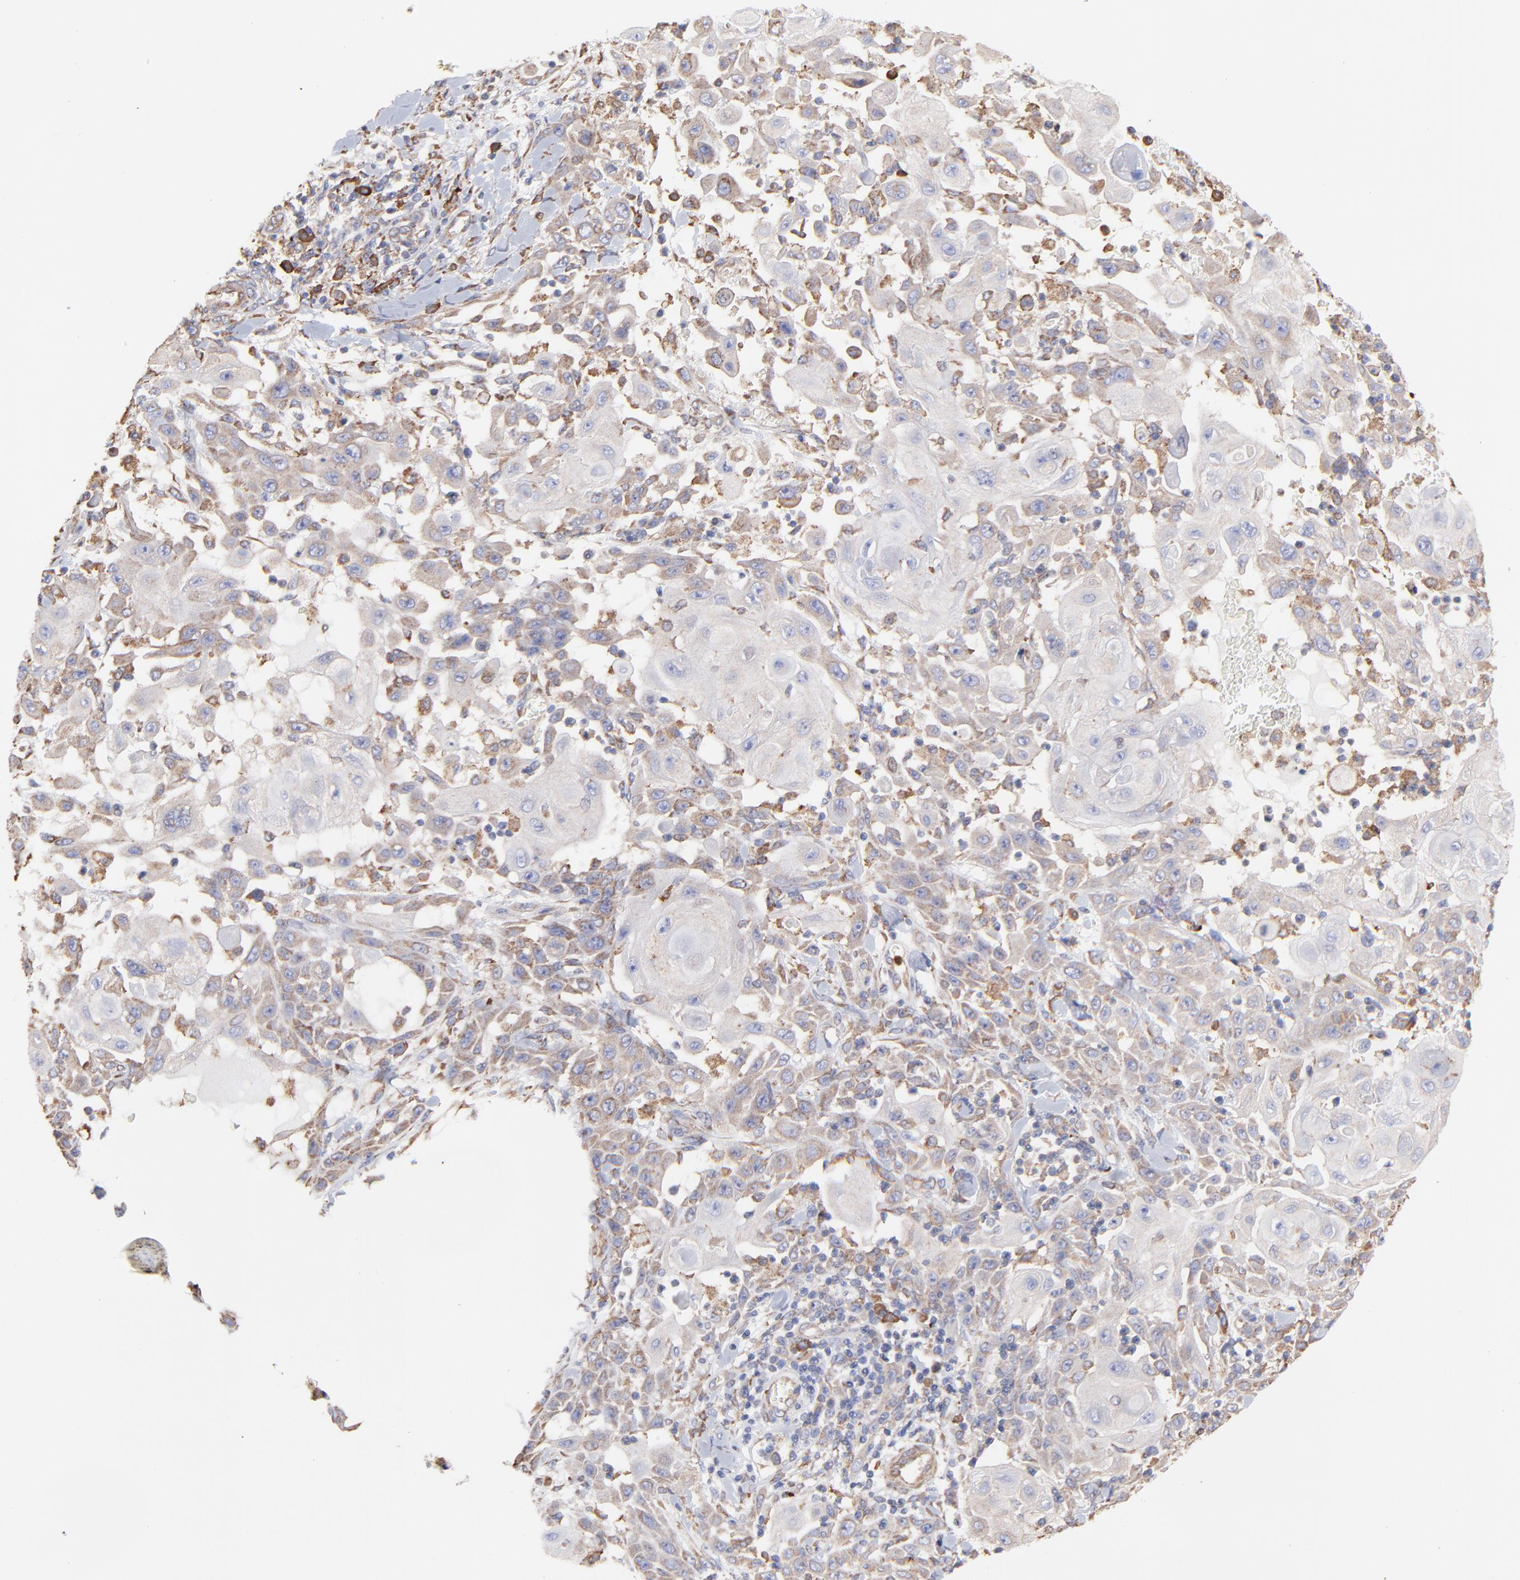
{"staining": {"intensity": "weak", "quantity": ">75%", "location": "cytoplasmic/membranous"}, "tissue": "skin cancer", "cell_type": "Tumor cells", "image_type": "cancer", "snomed": [{"axis": "morphology", "description": "Squamous cell carcinoma, NOS"}, {"axis": "topography", "description": "Skin"}], "caption": "Weak cytoplasmic/membranous protein positivity is identified in approximately >75% of tumor cells in skin squamous cell carcinoma. The staining was performed using DAB (3,3'-diaminobenzidine), with brown indicating positive protein expression. Nuclei are stained blue with hematoxylin.", "gene": "PFKM", "patient": {"sex": "male", "age": 24}}